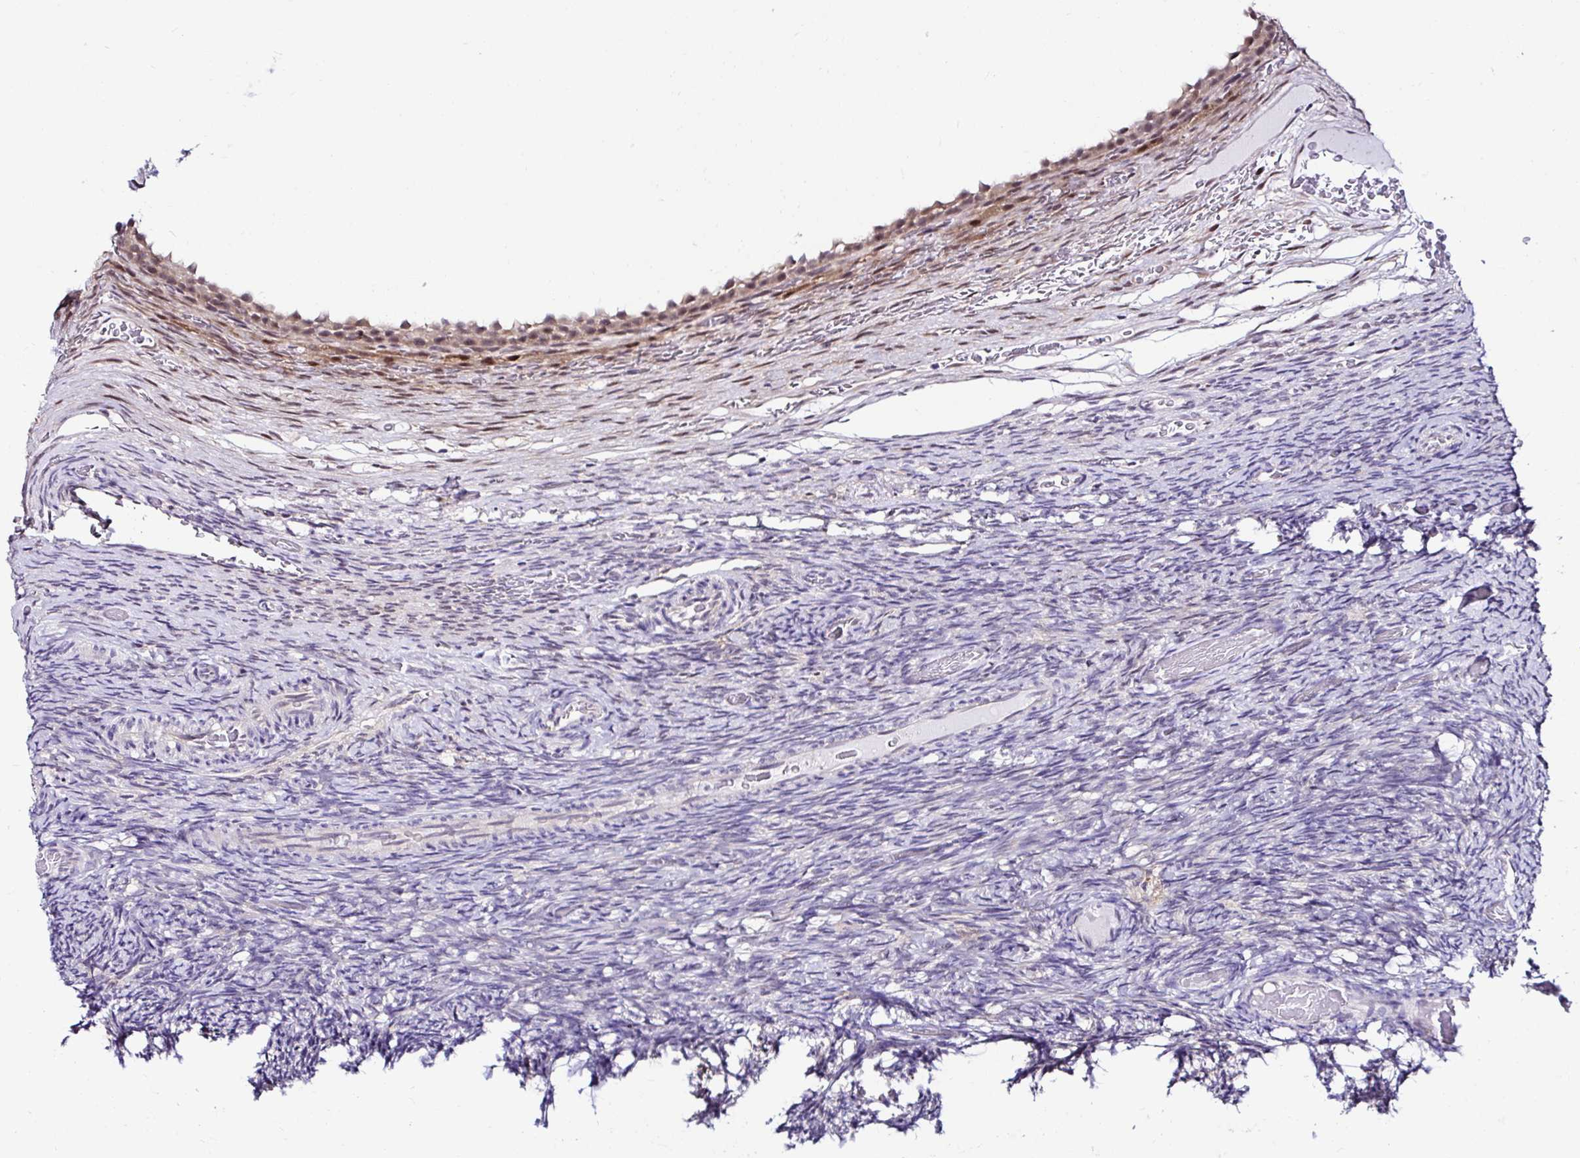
{"staining": {"intensity": "moderate", "quantity": ">75%", "location": "nuclear"}, "tissue": "ovary", "cell_type": "Follicle cells", "image_type": "normal", "snomed": [{"axis": "morphology", "description": "Normal tissue, NOS"}, {"axis": "topography", "description": "Ovary"}], "caption": "DAB immunohistochemical staining of benign human ovary displays moderate nuclear protein expression in about >75% of follicle cells.", "gene": "PSMD3", "patient": {"sex": "female", "age": 34}}